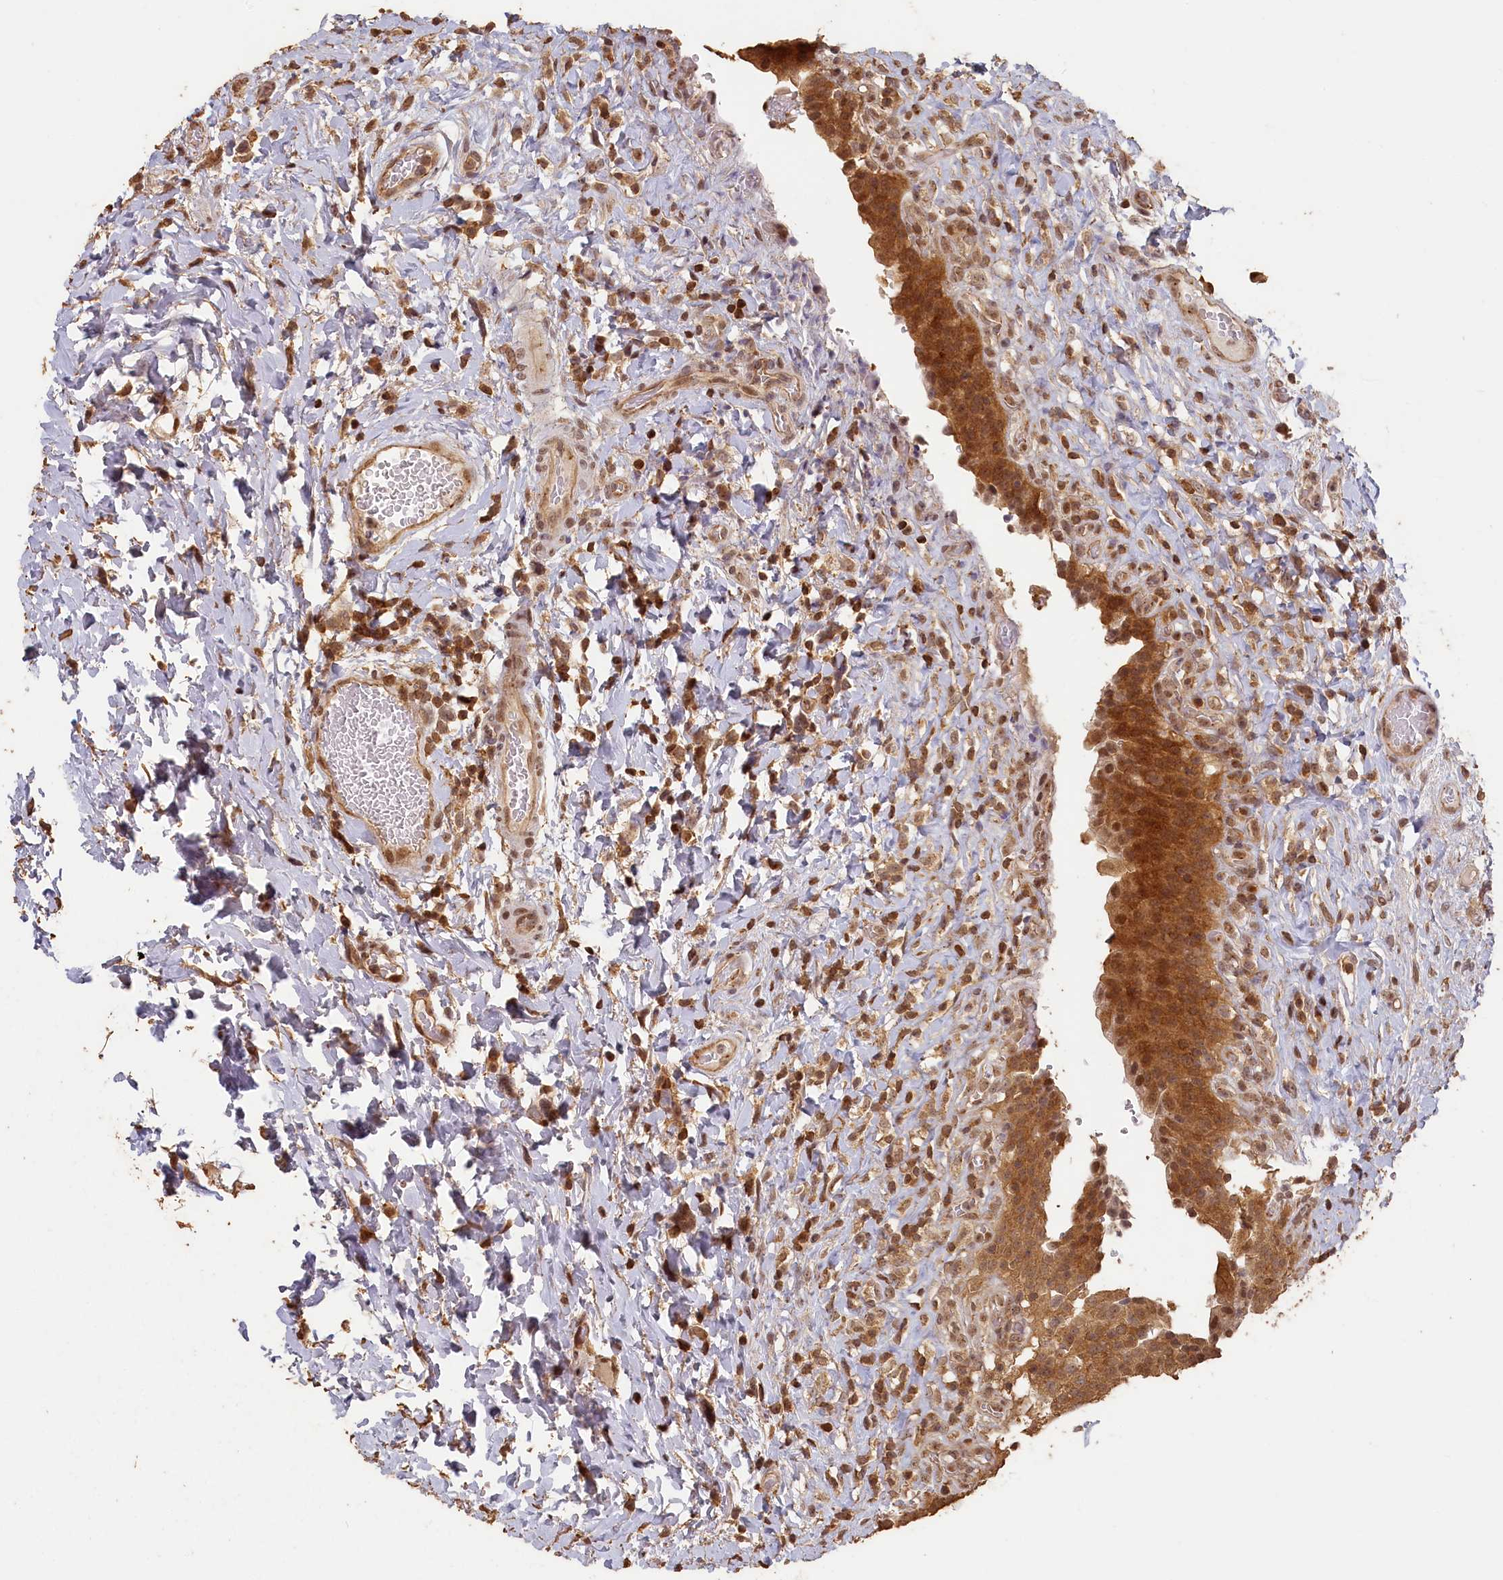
{"staining": {"intensity": "moderate", "quantity": ">75%", "location": "cytoplasmic/membranous,nuclear"}, "tissue": "urinary bladder", "cell_type": "Urothelial cells", "image_type": "normal", "snomed": [{"axis": "morphology", "description": "Normal tissue, NOS"}, {"axis": "morphology", "description": "Inflammation, NOS"}, {"axis": "topography", "description": "Urinary bladder"}], "caption": "Brown immunohistochemical staining in benign human urinary bladder shows moderate cytoplasmic/membranous,nuclear positivity in about >75% of urothelial cells.", "gene": "MADD", "patient": {"sex": "male", "age": 64}}